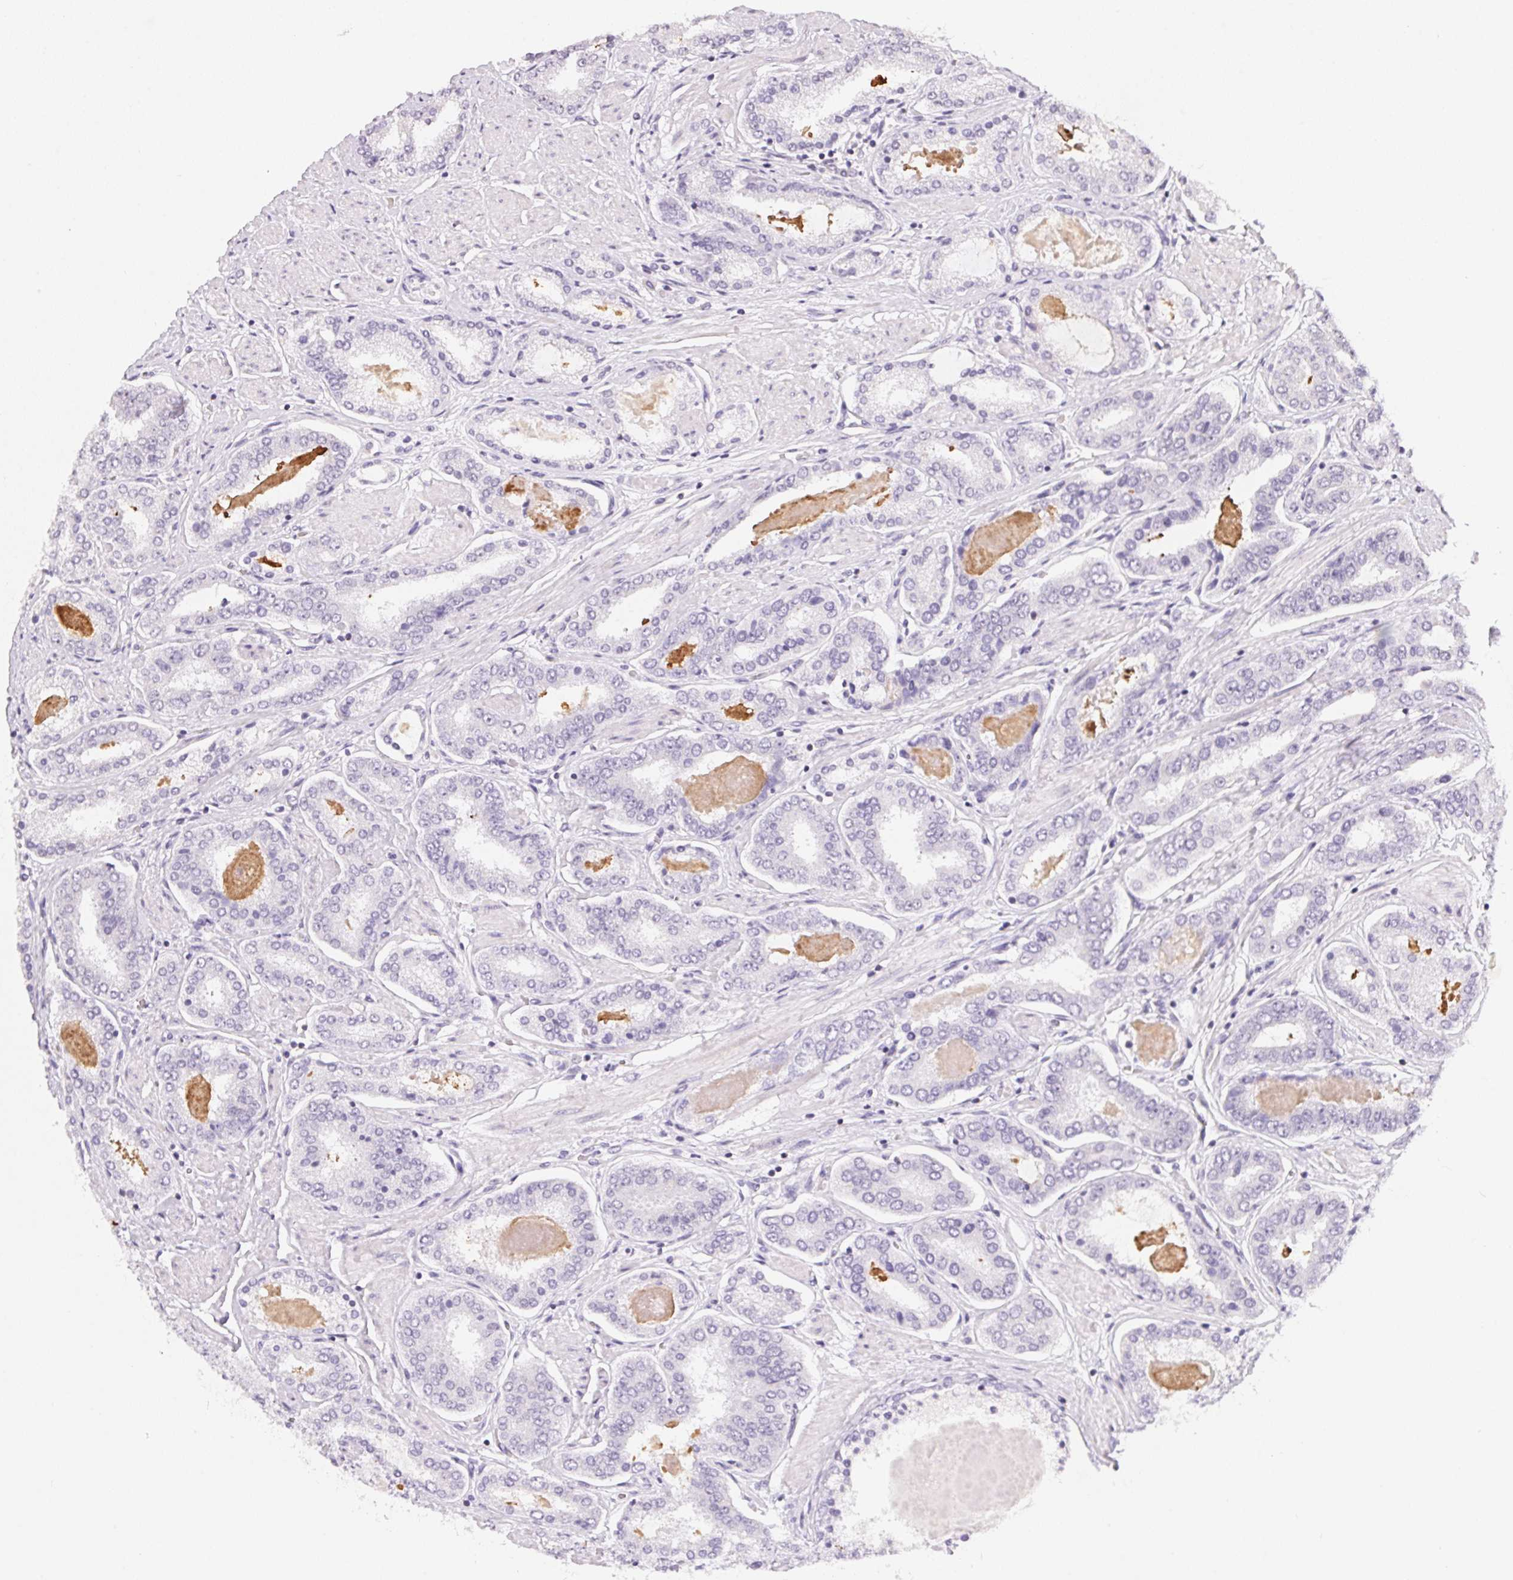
{"staining": {"intensity": "negative", "quantity": "none", "location": "none"}, "tissue": "prostate cancer", "cell_type": "Tumor cells", "image_type": "cancer", "snomed": [{"axis": "morphology", "description": "Adenocarcinoma, High grade"}, {"axis": "topography", "description": "Prostate"}], "caption": "The IHC histopathology image has no significant positivity in tumor cells of prostate cancer tissue. (IHC, brightfield microscopy, high magnification).", "gene": "GIPC2", "patient": {"sex": "male", "age": 63}}